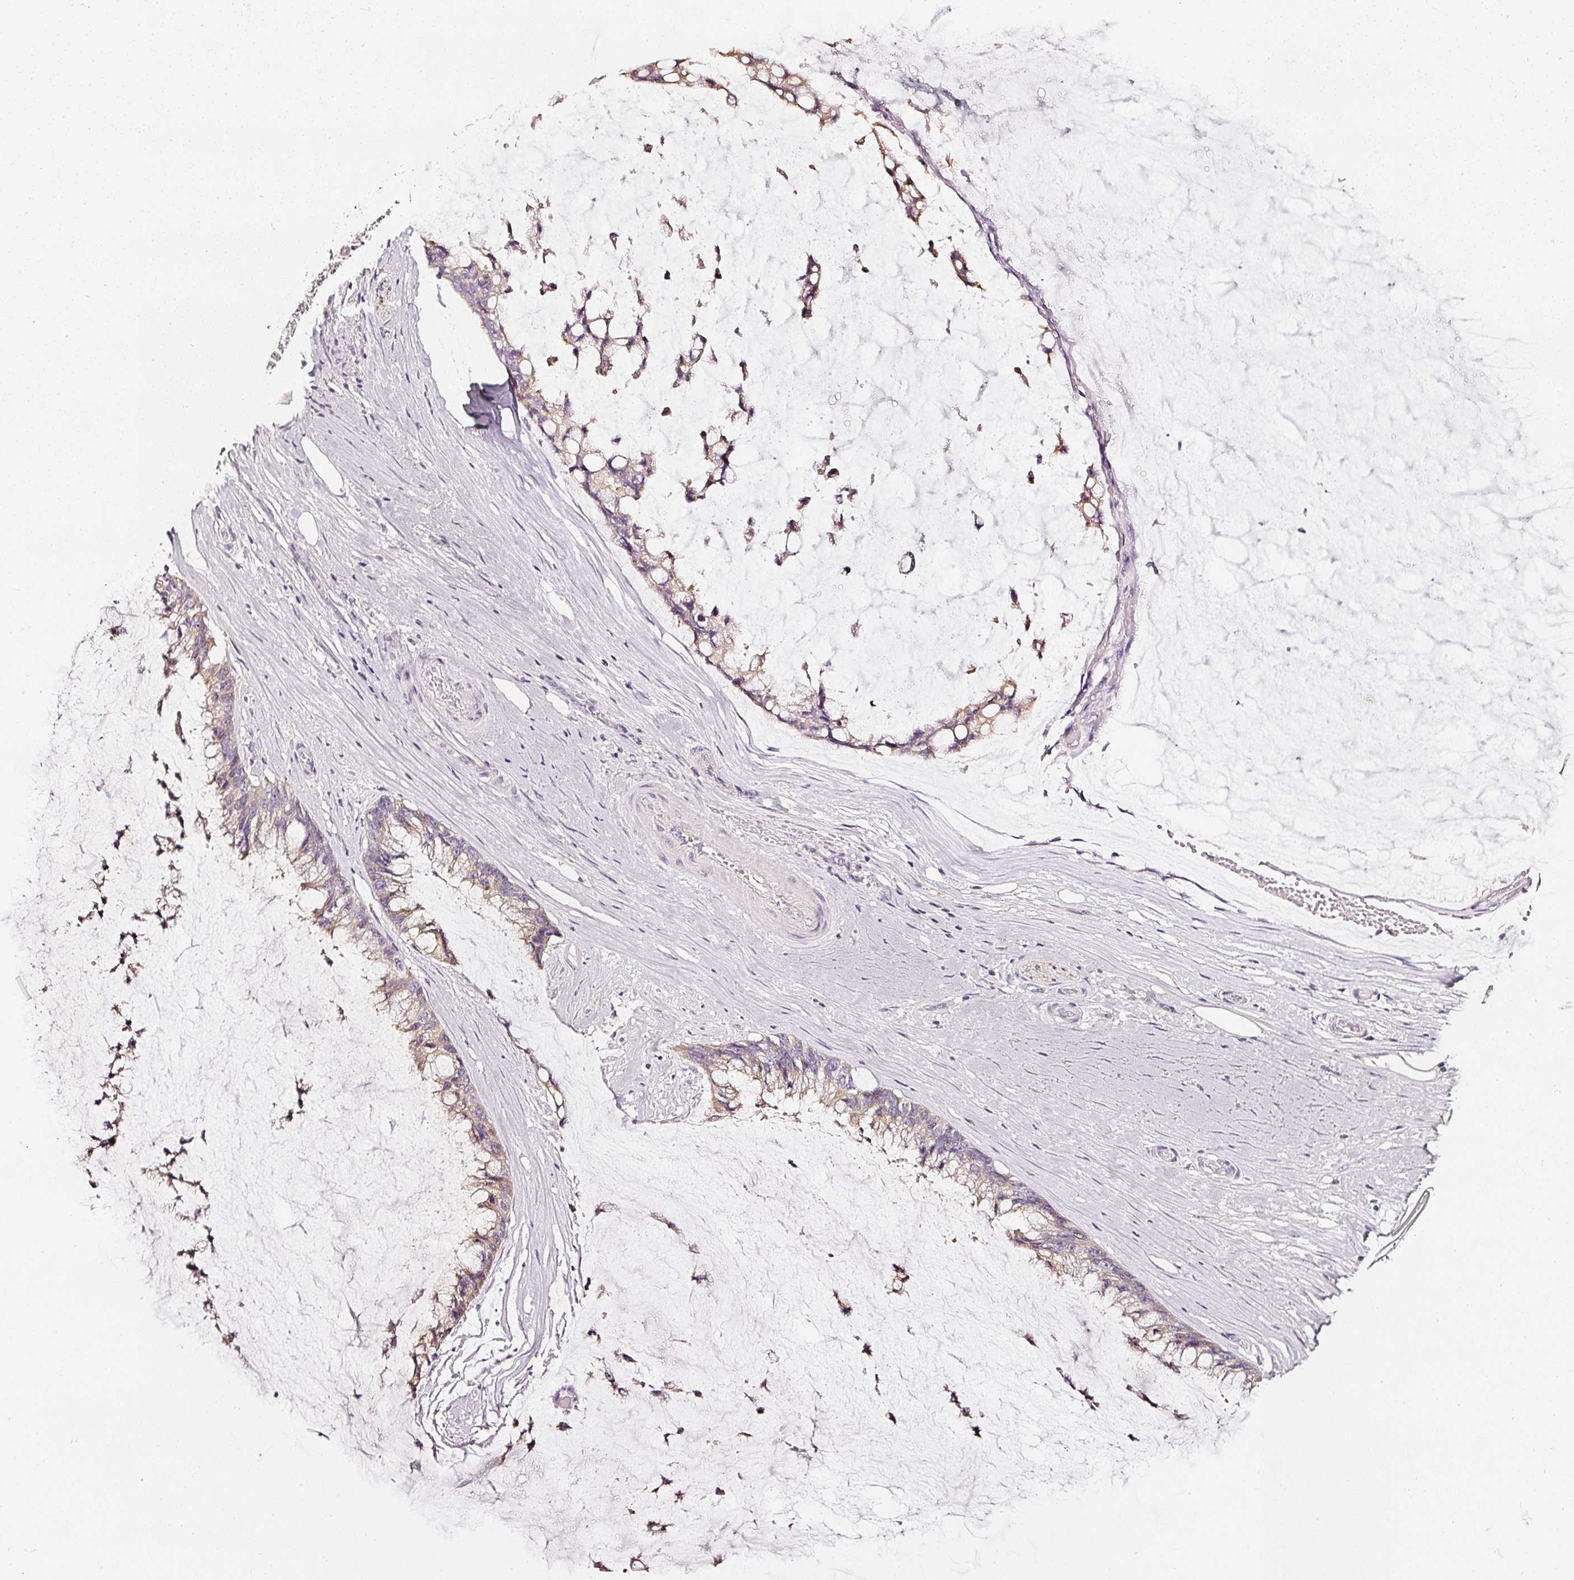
{"staining": {"intensity": "weak", "quantity": ">75%", "location": "cytoplasmic/membranous"}, "tissue": "ovarian cancer", "cell_type": "Tumor cells", "image_type": "cancer", "snomed": [{"axis": "morphology", "description": "Cystadenocarcinoma, mucinous, NOS"}, {"axis": "topography", "description": "Ovary"}], "caption": "Brown immunohistochemical staining in human mucinous cystadenocarcinoma (ovarian) shows weak cytoplasmic/membranous staining in about >75% of tumor cells. The staining was performed using DAB (3,3'-diaminobenzidine) to visualize the protein expression in brown, while the nuclei were stained in blue with hematoxylin (Magnification: 20x).", "gene": "CNP", "patient": {"sex": "female", "age": 39}}